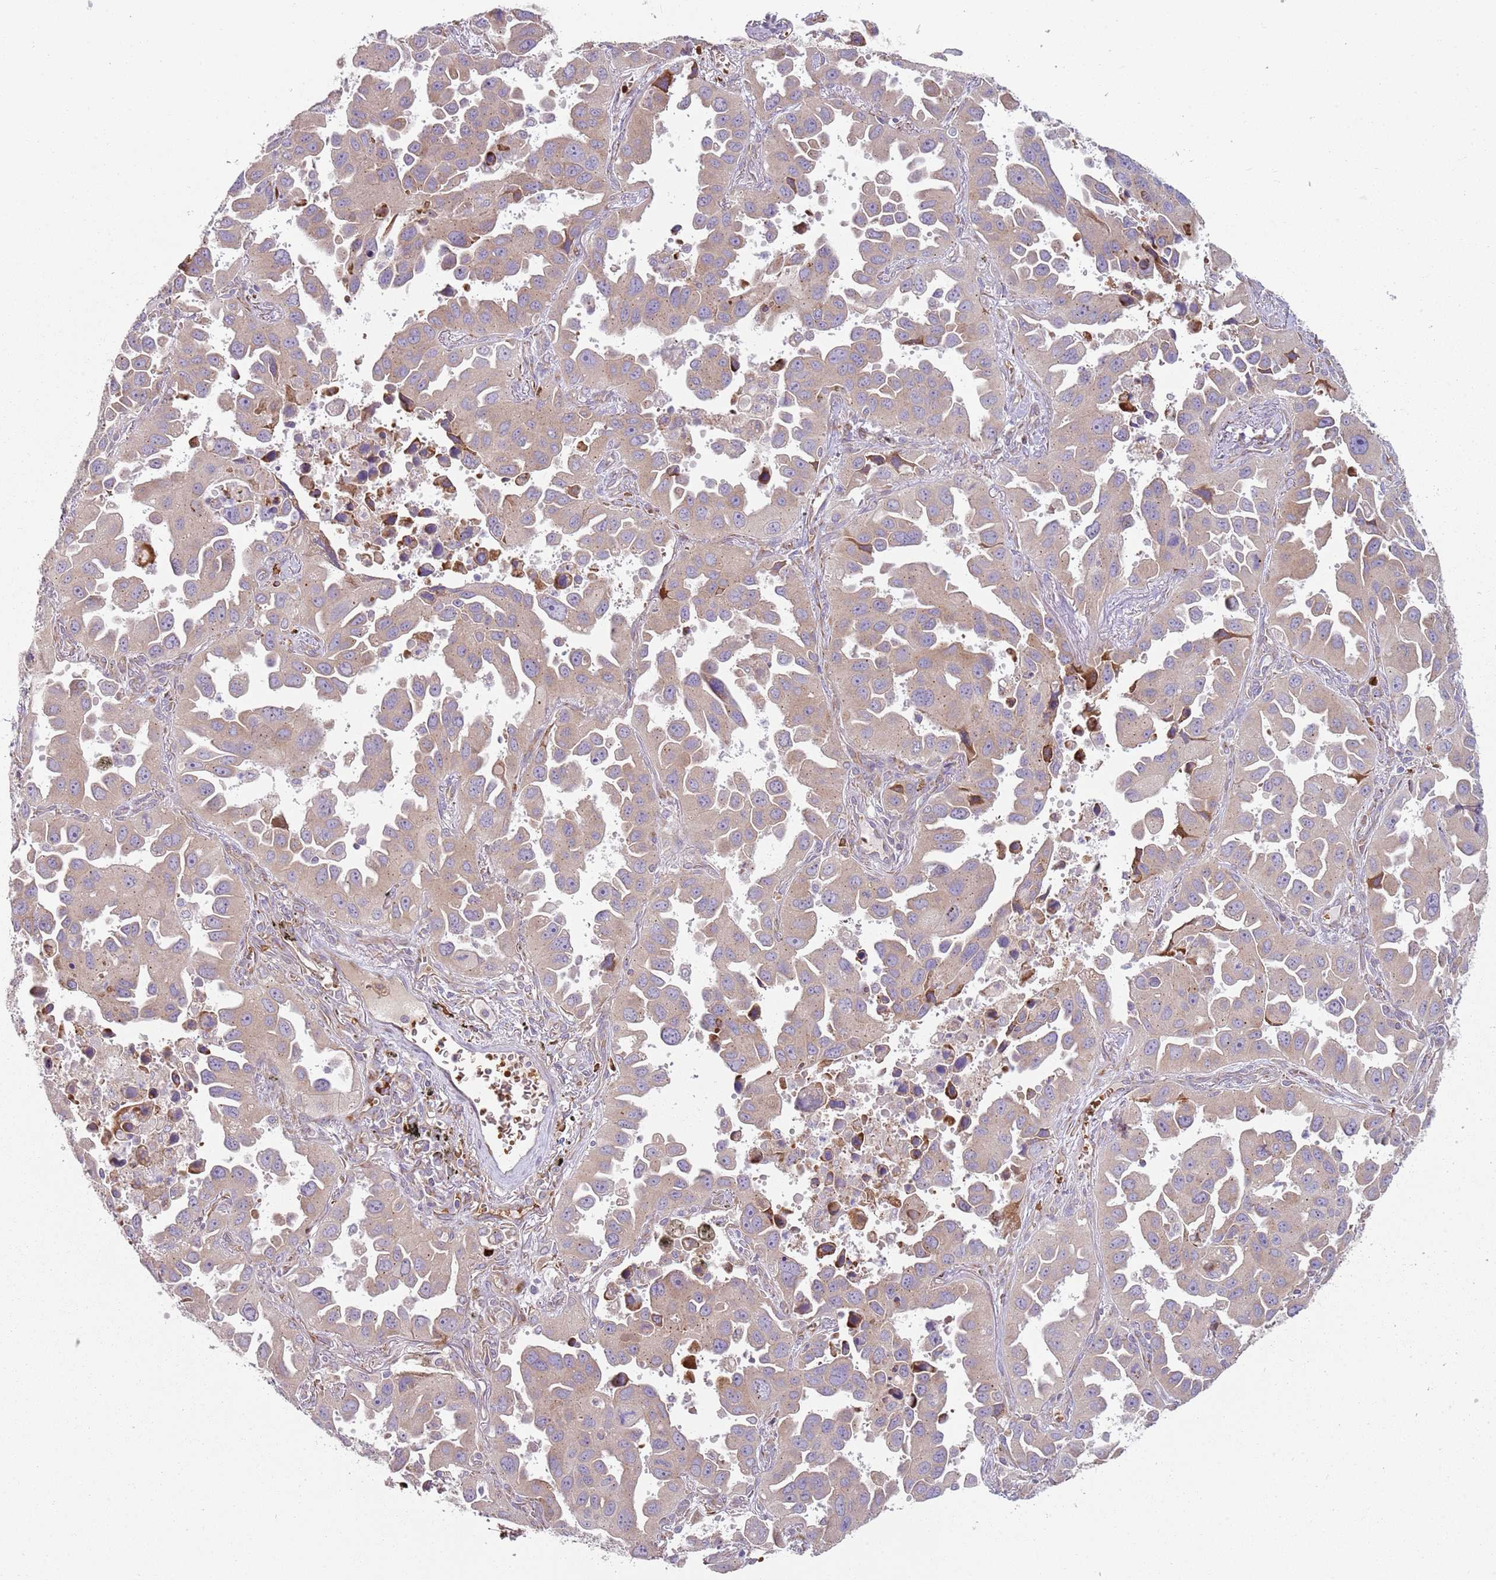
{"staining": {"intensity": "weak", "quantity": "<25%", "location": "cytoplasmic/membranous"}, "tissue": "lung cancer", "cell_type": "Tumor cells", "image_type": "cancer", "snomed": [{"axis": "morphology", "description": "Adenocarcinoma, NOS"}, {"axis": "topography", "description": "Lung"}], "caption": "This is an IHC photomicrograph of human adenocarcinoma (lung). There is no positivity in tumor cells.", "gene": "SPATA2", "patient": {"sex": "male", "age": 66}}